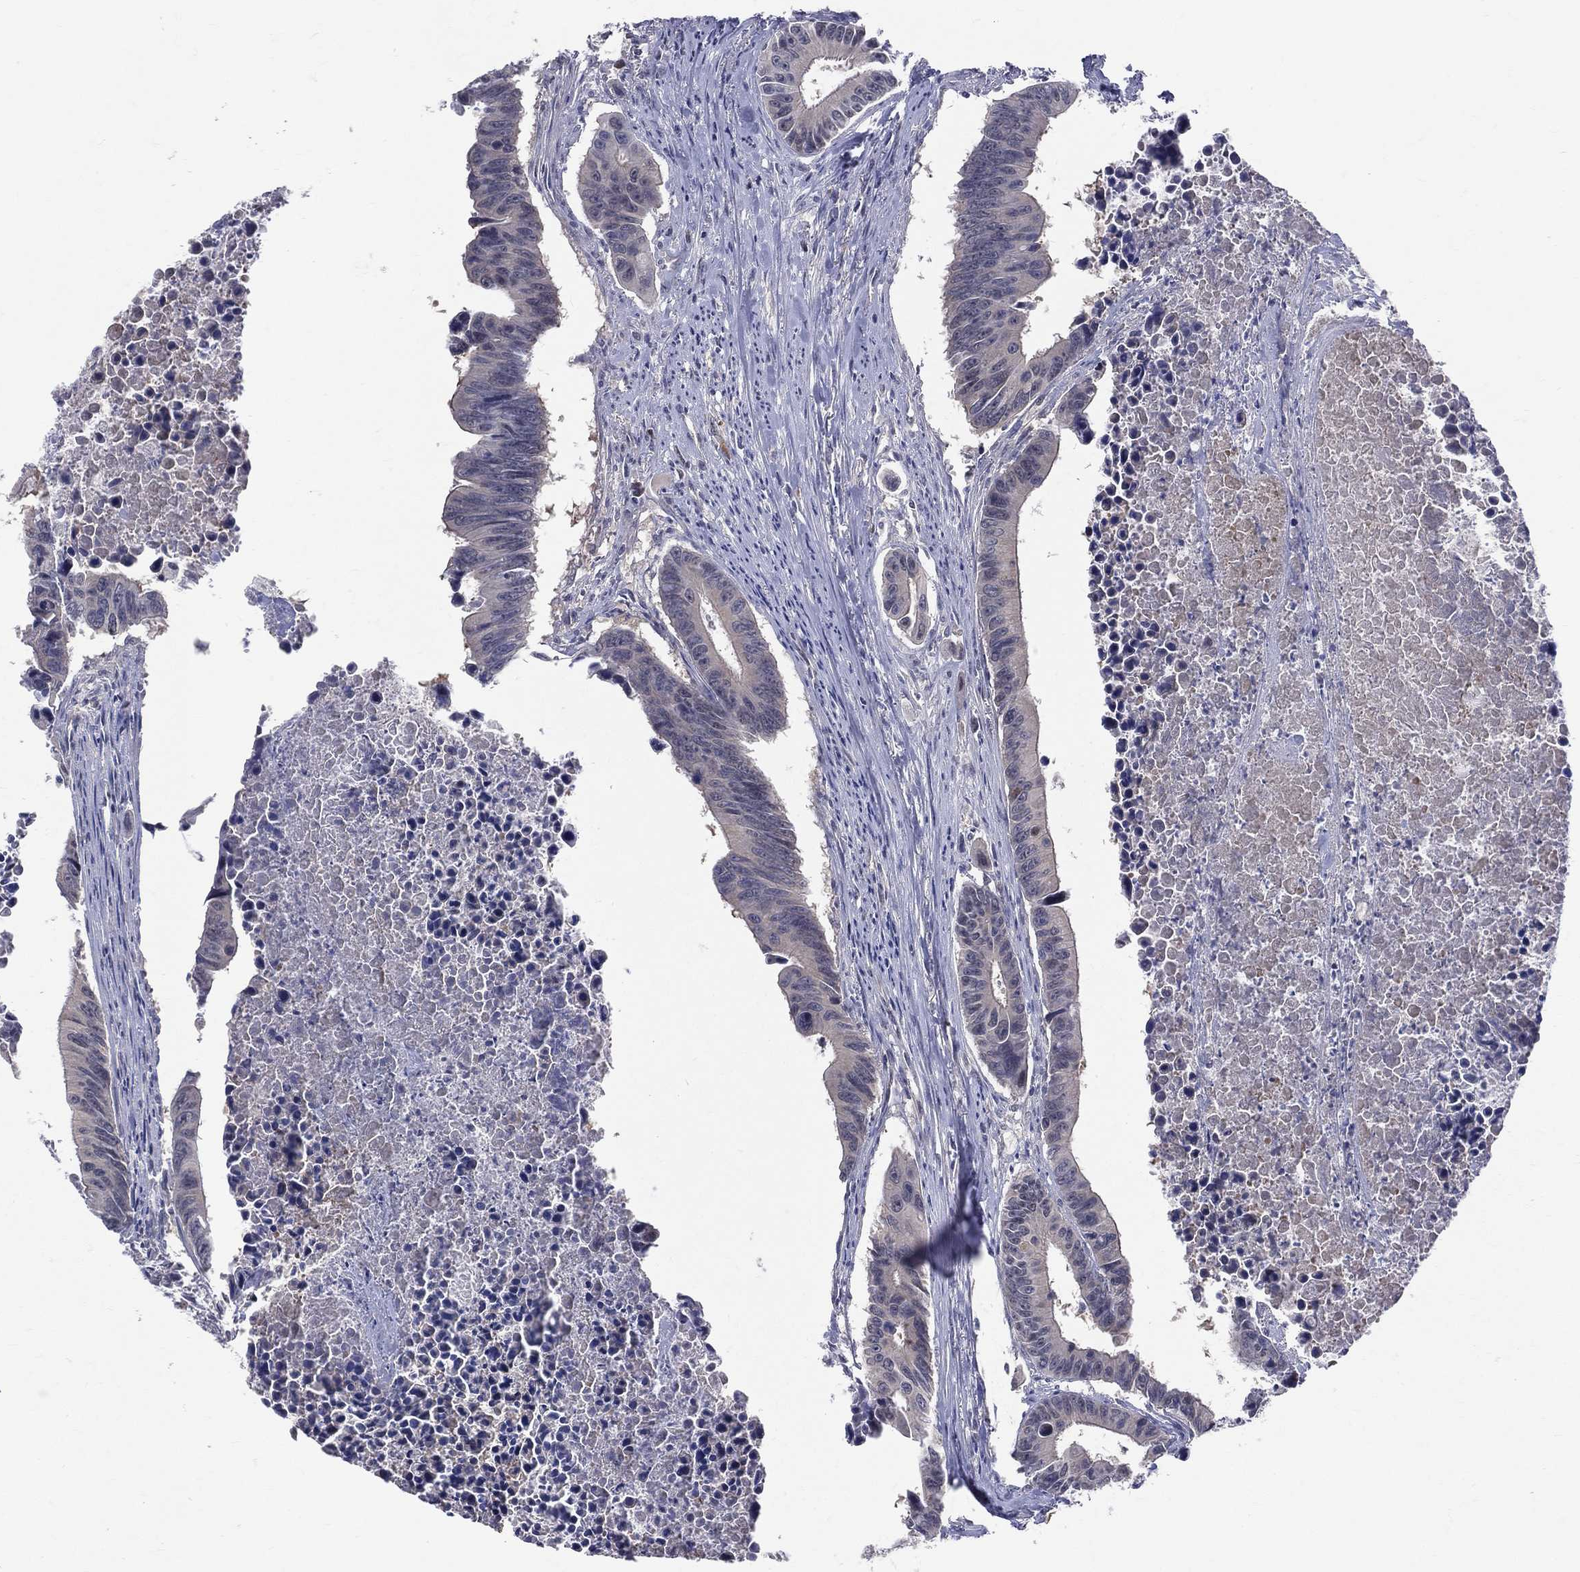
{"staining": {"intensity": "negative", "quantity": "none", "location": "none"}, "tissue": "colorectal cancer", "cell_type": "Tumor cells", "image_type": "cancer", "snomed": [{"axis": "morphology", "description": "Adenocarcinoma, NOS"}, {"axis": "topography", "description": "Colon"}], "caption": "This is a histopathology image of IHC staining of adenocarcinoma (colorectal), which shows no staining in tumor cells.", "gene": "DLG4", "patient": {"sex": "female", "age": 87}}